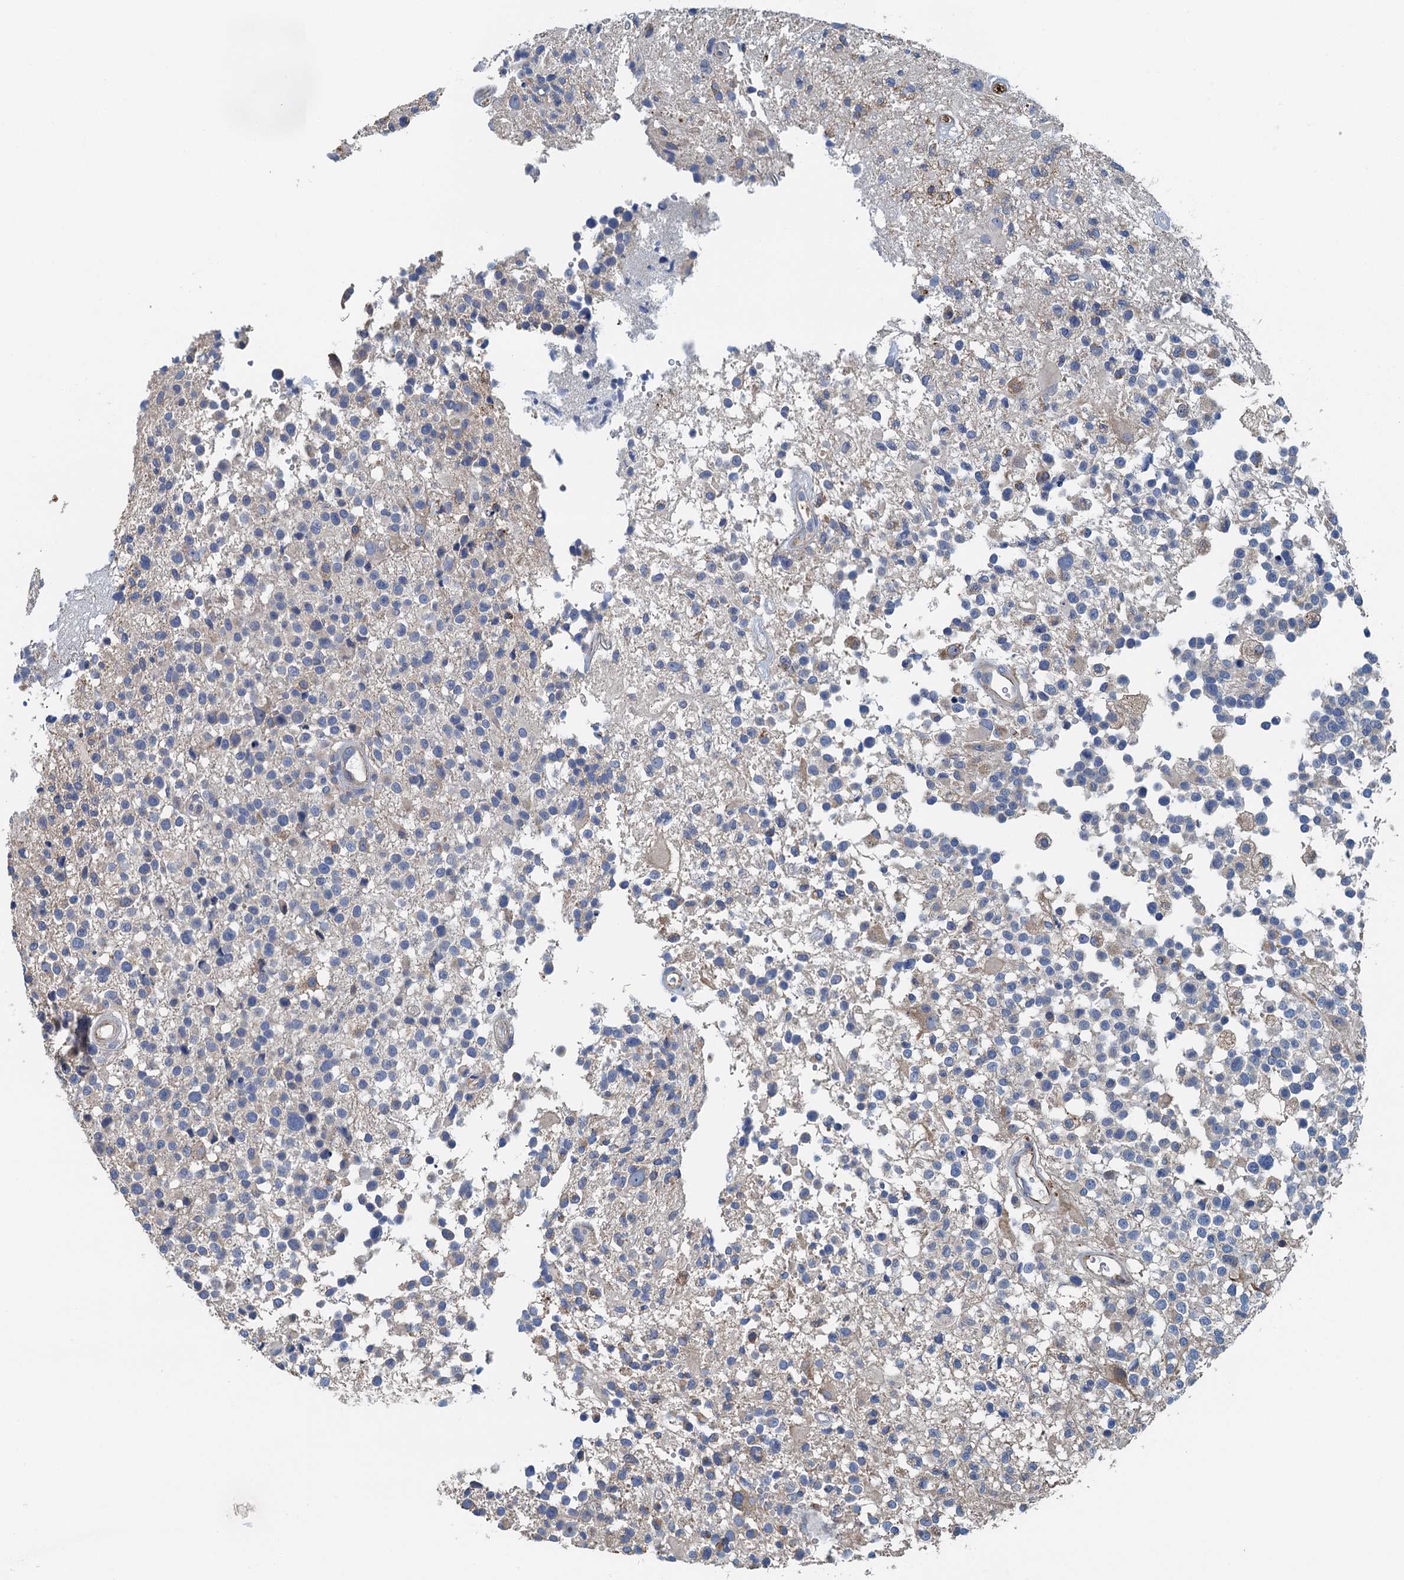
{"staining": {"intensity": "negative", "quantity": "none", "location": "none"}, "tissue": "glioma", "cell_type": "Tumor cells", "image_type": "cancer", "snomed": [{"axis": "morphology", "description": "Glioma, malignant, High grade"}, {"axis": "morphology", "description": "Glioblastoma, NOS"}, {"axis": "topography", "description": "Brain"}], "caption": "Glioma was stained to show a protein in brown. There is no significant positivity in tumor cells.", "gene": "PPP1R14D", "patient": {"sex": "male", "age": 60}}